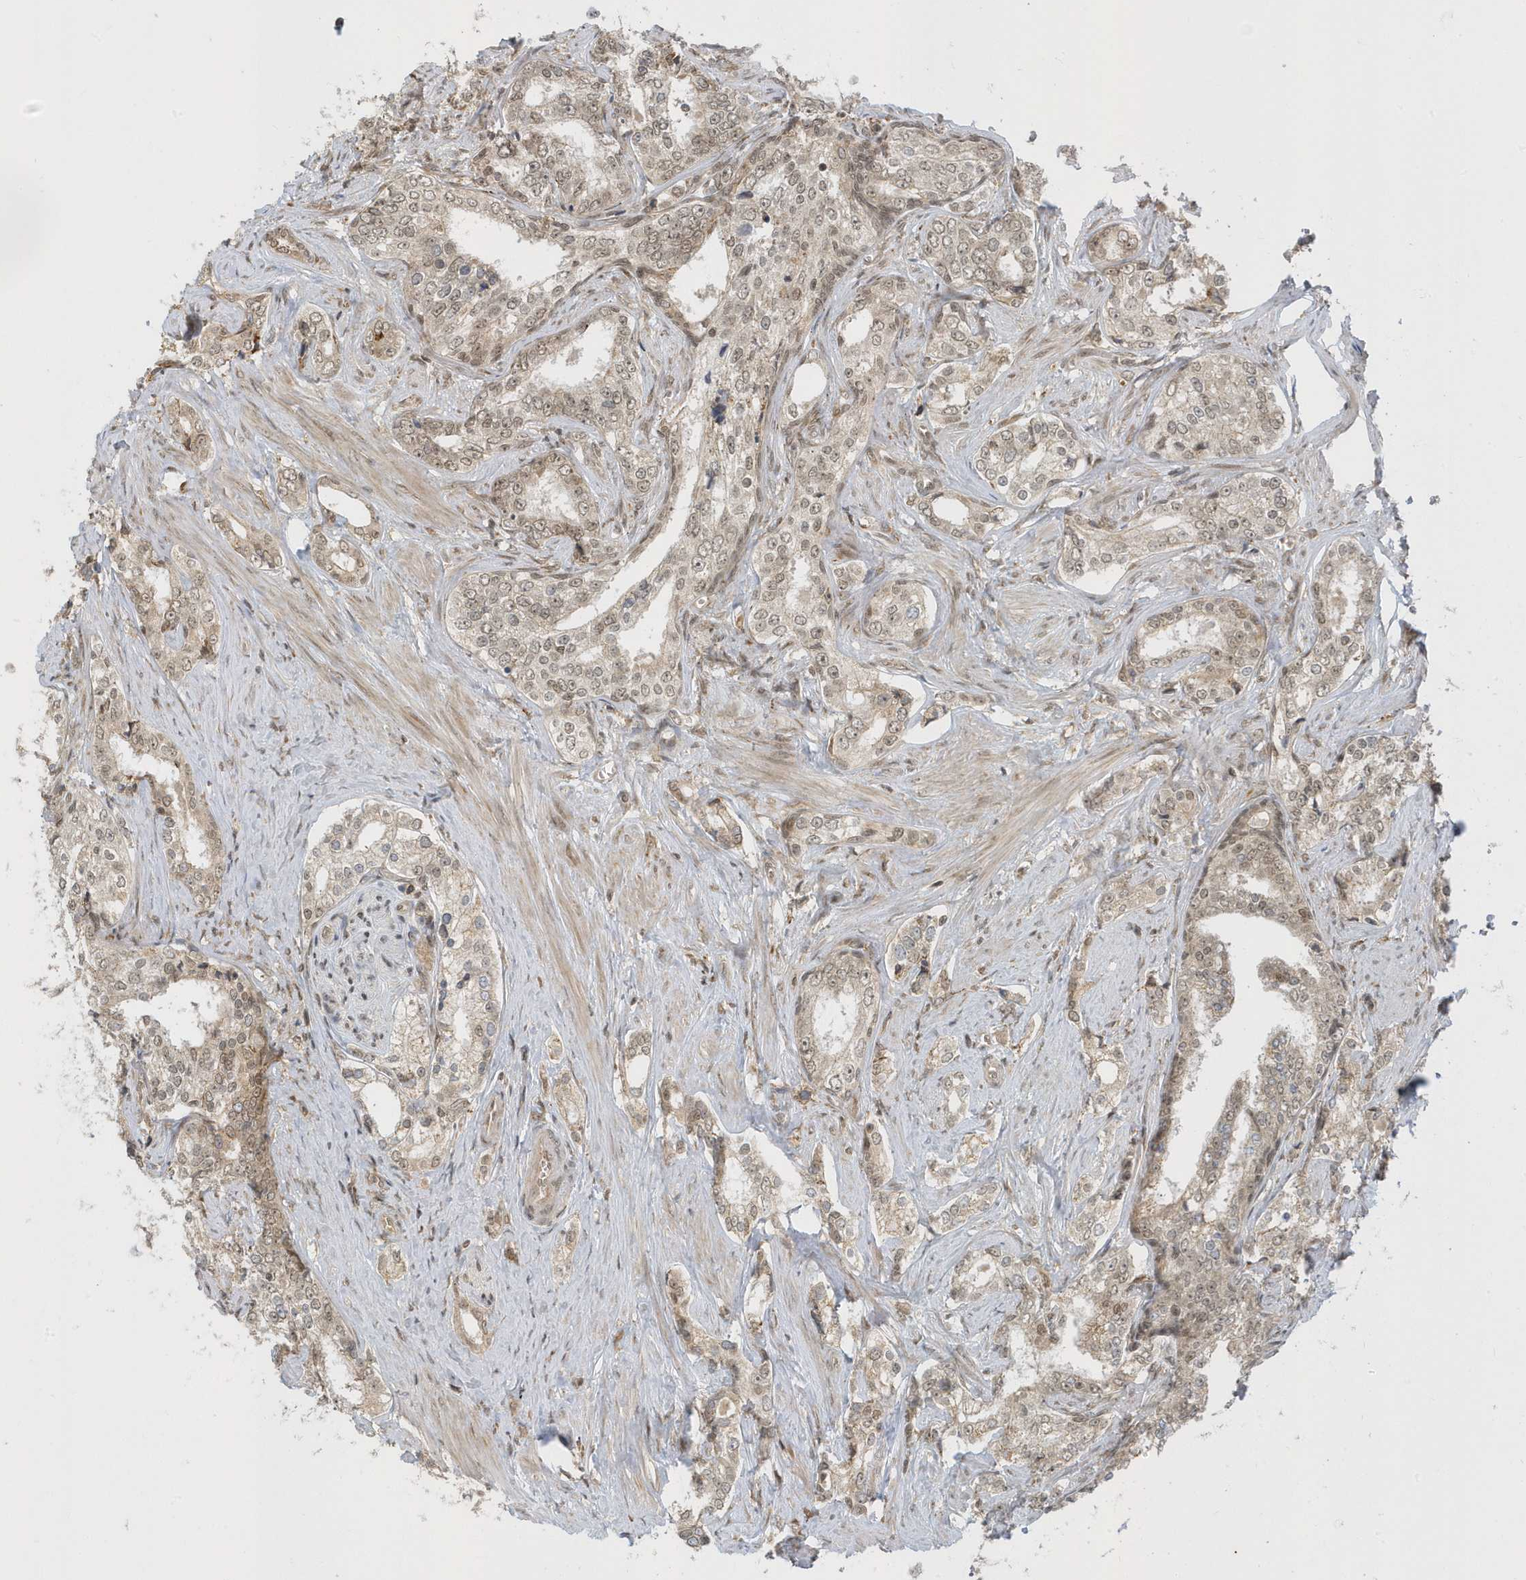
{"staining": {"intensity": "weak", "quantity": "25%-75%", "location": "nuclear"}, "tissue": "prostate cancer", "cell_type": "Tumor cells", "image_type": "cancer", "snomed": [{"axis": "morphology", "description": "Adenocarcinoma, High grade"}, {"axis": "topography", "description": "Prostate"}], "caption": "Human high-grade adenocarcinoma (prostate) stained for a protein (brown) demonstrates weak nuclear positive positivity in about 25%-75% of tumor cells.", "gene": "METTL21A", "patient": {"sex": "male", "age": 66}}